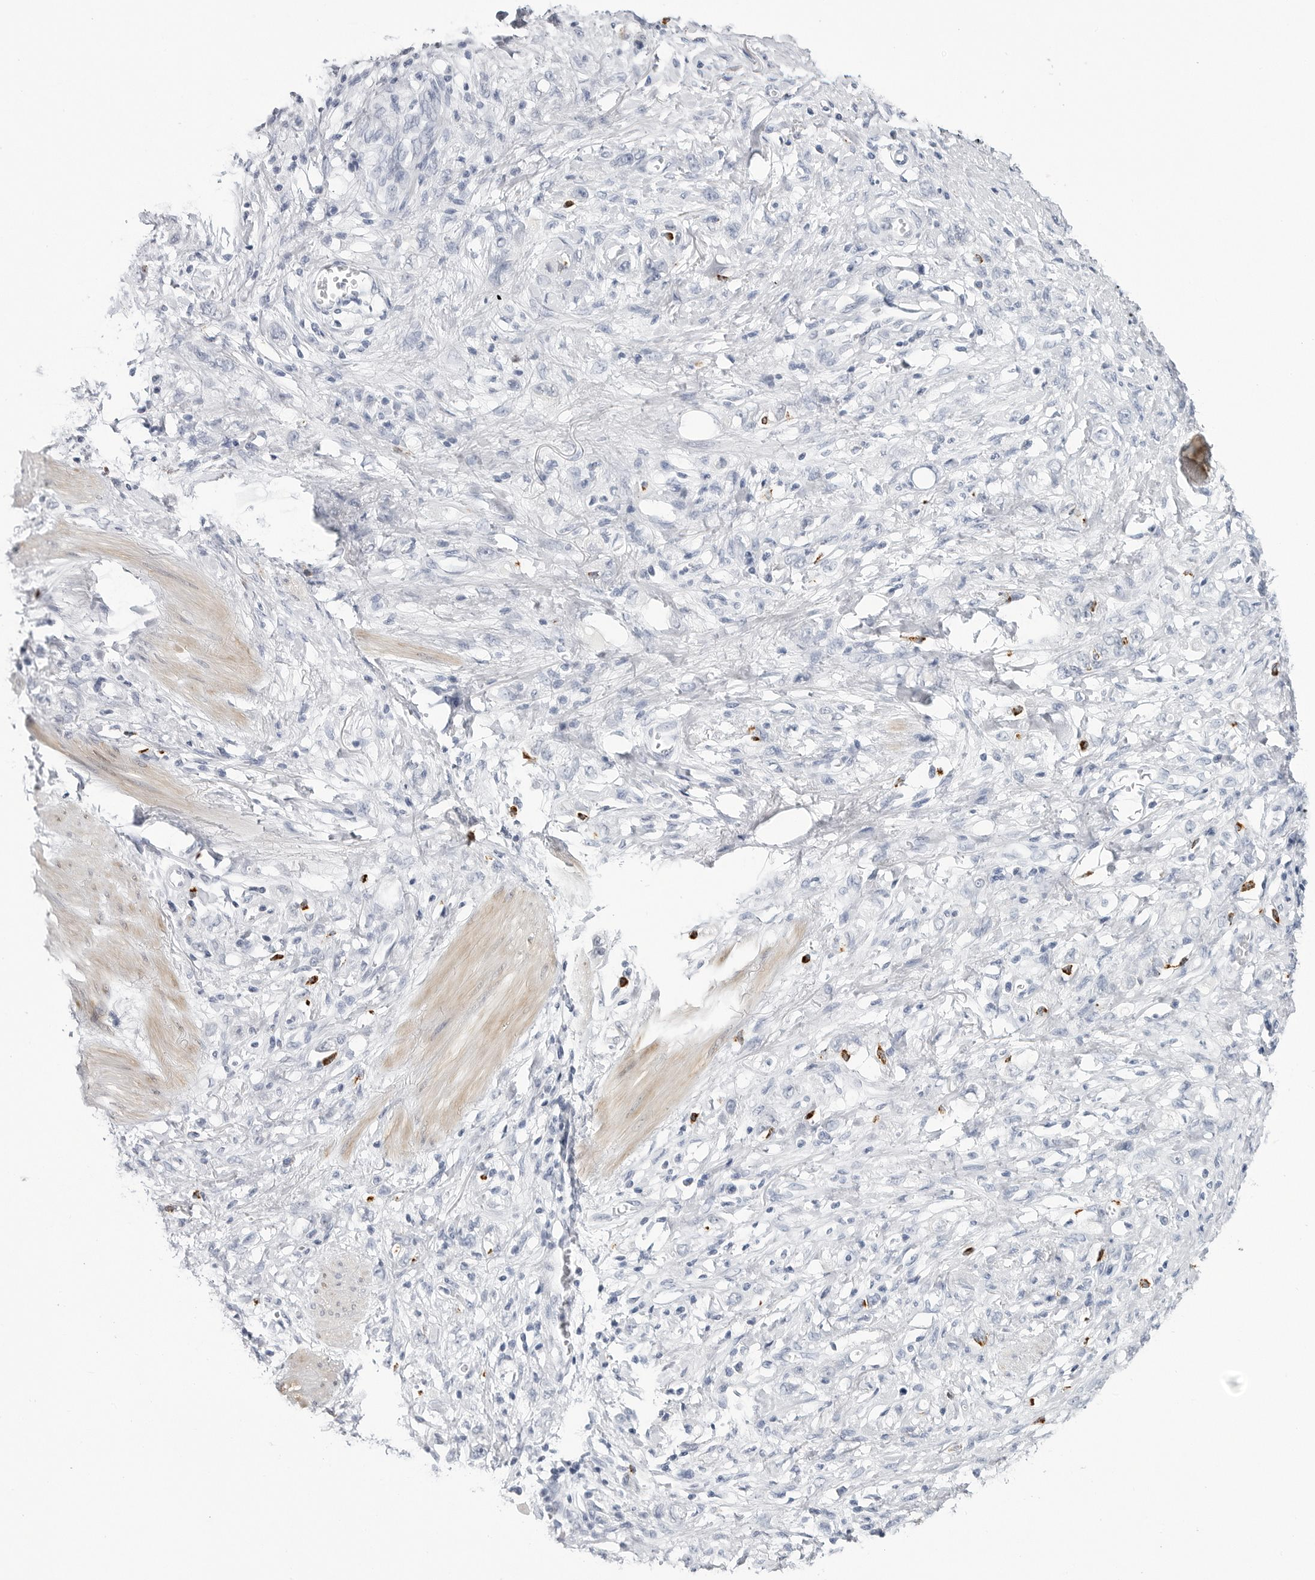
{"staining": {"intensity": "negative", "quantity": "none", "location": "none"}, "tissue": "stomach cancer", "cell_type": "Tumor cells", "image_type": "cancer", "snomed": [{"axis": "morphology", "description": "Adenocarcinoma, NOS"}, {"axis": "topography", "description": "Stomach"}], "caption": "Photomicrograph shows no significant protein positivity in tumor cells of stomach cancer.", "gene": "HSPB7", "patient": {"sex": "female", "age": 76}}